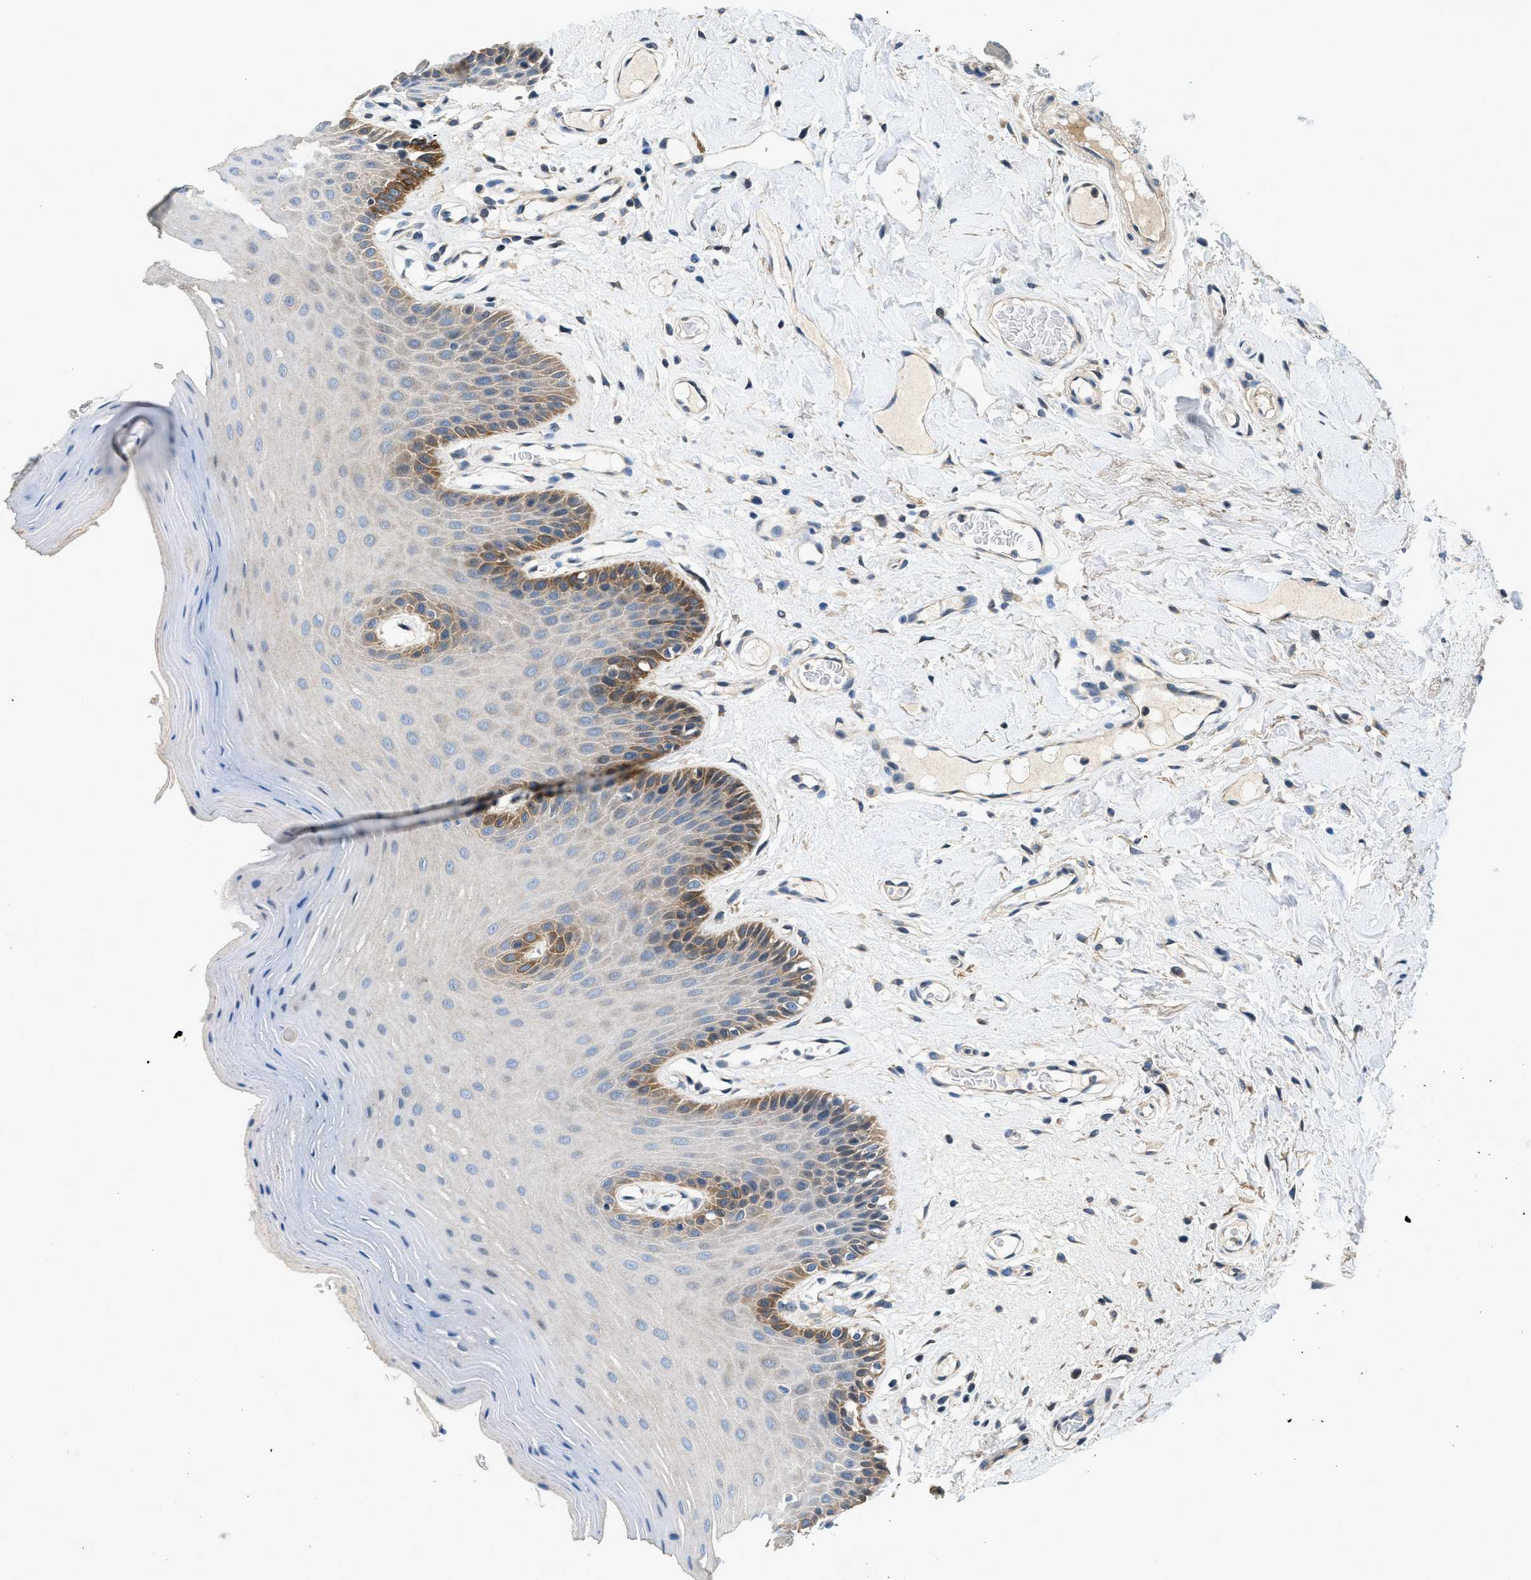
{"staining": {"intensity": "moderate", "quantity": "<25%", "location": "cytoplasmic/membranous"}, "tissue": "oral mucosa", "cell_type": "Squamous epithelial cells", "image_type": "normal", "snomed": [{"axis": "morphology", "description": "Normal tissue, NOS"}, {"axis": "morphology", "description": "Squamous cell carcinoma, NOS"}, {"axis": "topography", "description": "Skeletal muscle"}, {"axis": "topography", "description": "Adipose tissue"}, {"axis": "topography", "description": "Vascular tissue"}, {"axis": "topography", "description": "Oral tissue"}, {"axis": "topography", "description": "Peripheral nerve tissue"}, {"axis": "topography", "description": "Head-Neck"}], "caption": "DAB immunohistochemical staining of benign oral mucosa exhibits moderate cytoplasmic/membranous protein staining in about <25% of squamous epithelial cells.", "gene": "SSH2", "patient": {"sex": "male", "age": 71}}